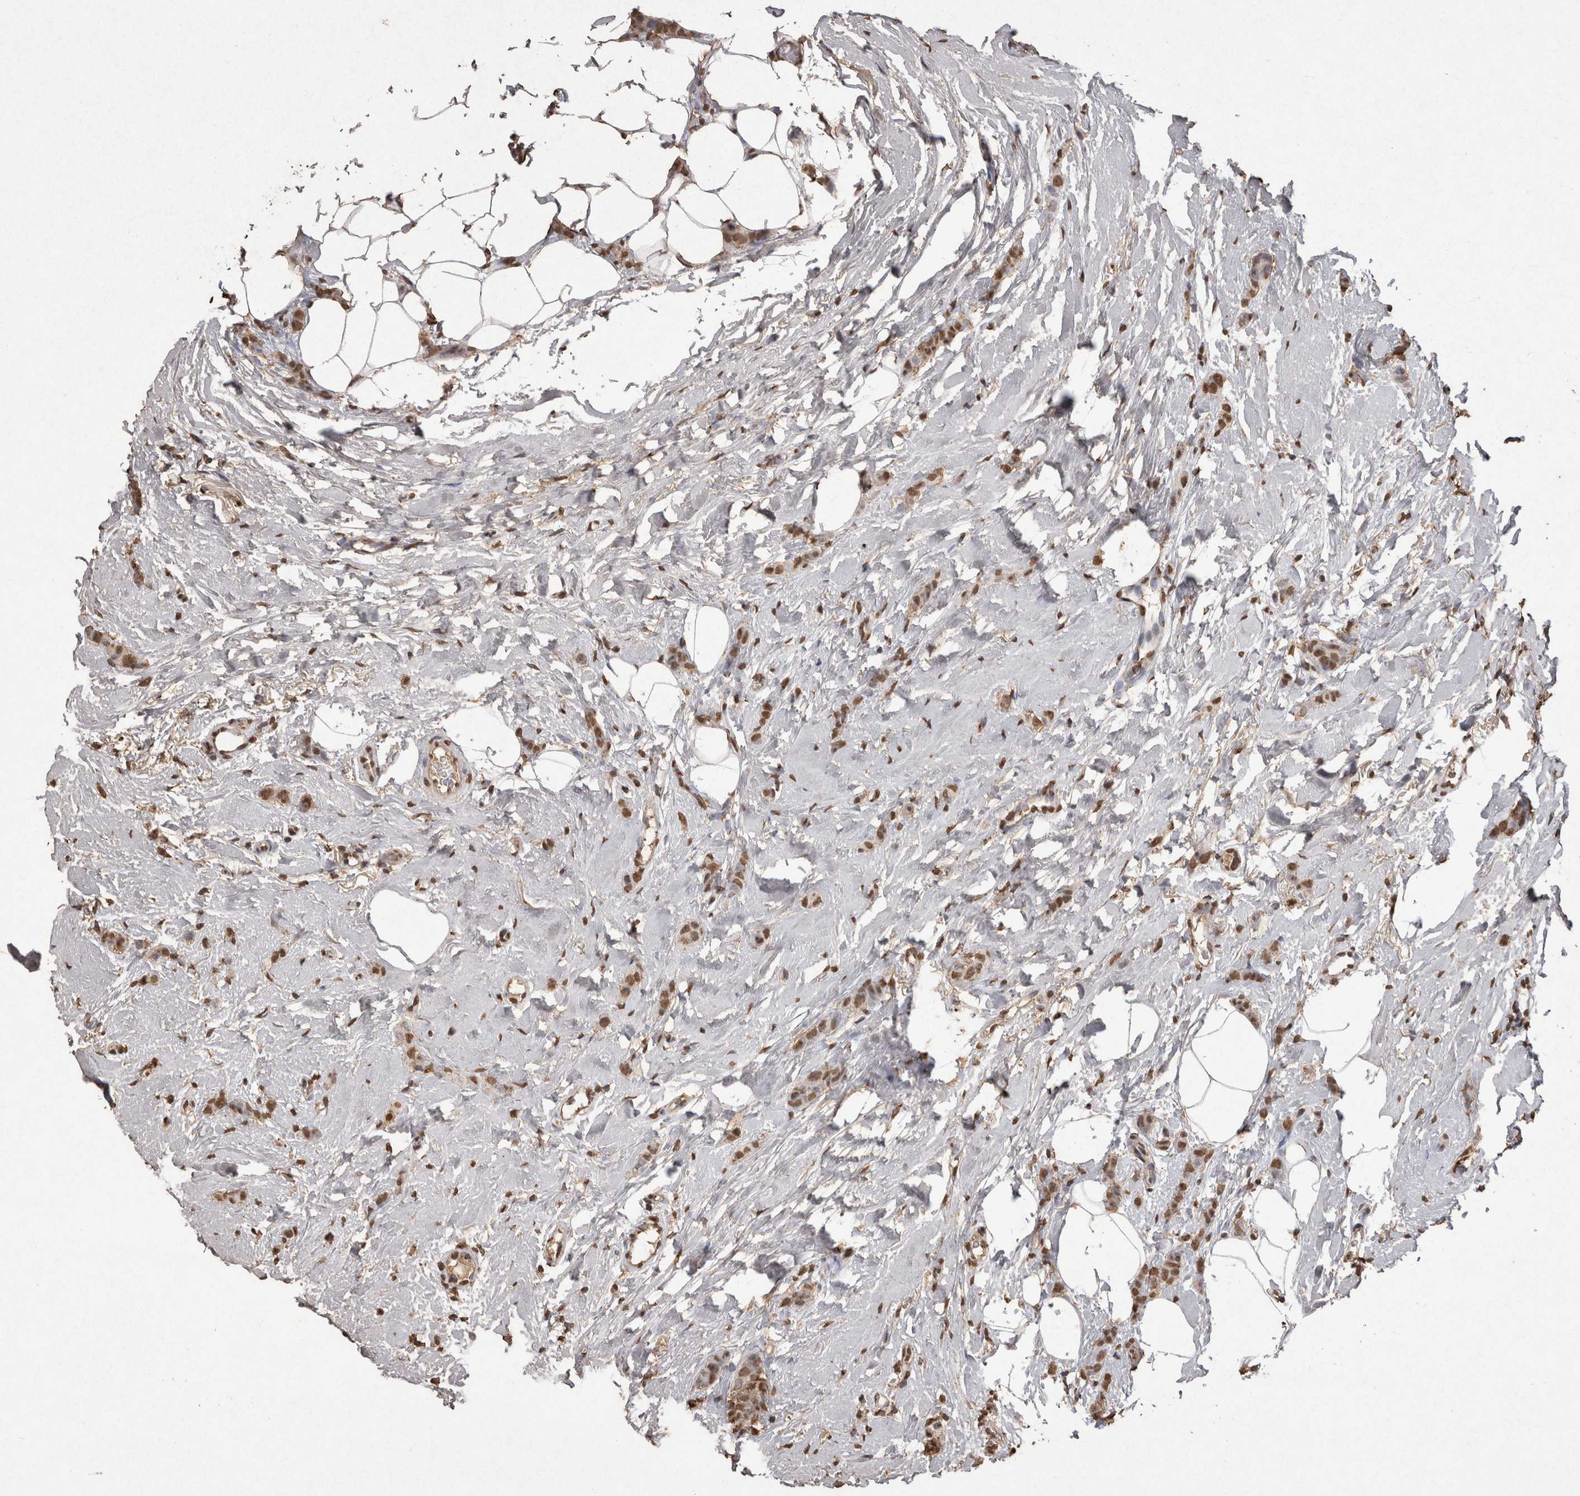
{"staining": {"intensity": "moderate", "quantity": ">75%", "location": "nuclear"}, "tissue": "breast cancer", "cell_type": "Tumor cells", "image_type": "cancer", "snomed": [{"axis": "morphology", "description": "Lobular carcinoma"}, {"axis": "topography", "description": "Skin"}, {"axis": "topography", "description": "Breast"}], "caption": "This photomicrograph exhibits immunohistochemistry staining of human lobular carcinoma (breast), with medium moderate nuclear staining in approximately >75% of tumor cells.", "gene": "POU5F1", "patient": {"sex": "female", "age": 46}}